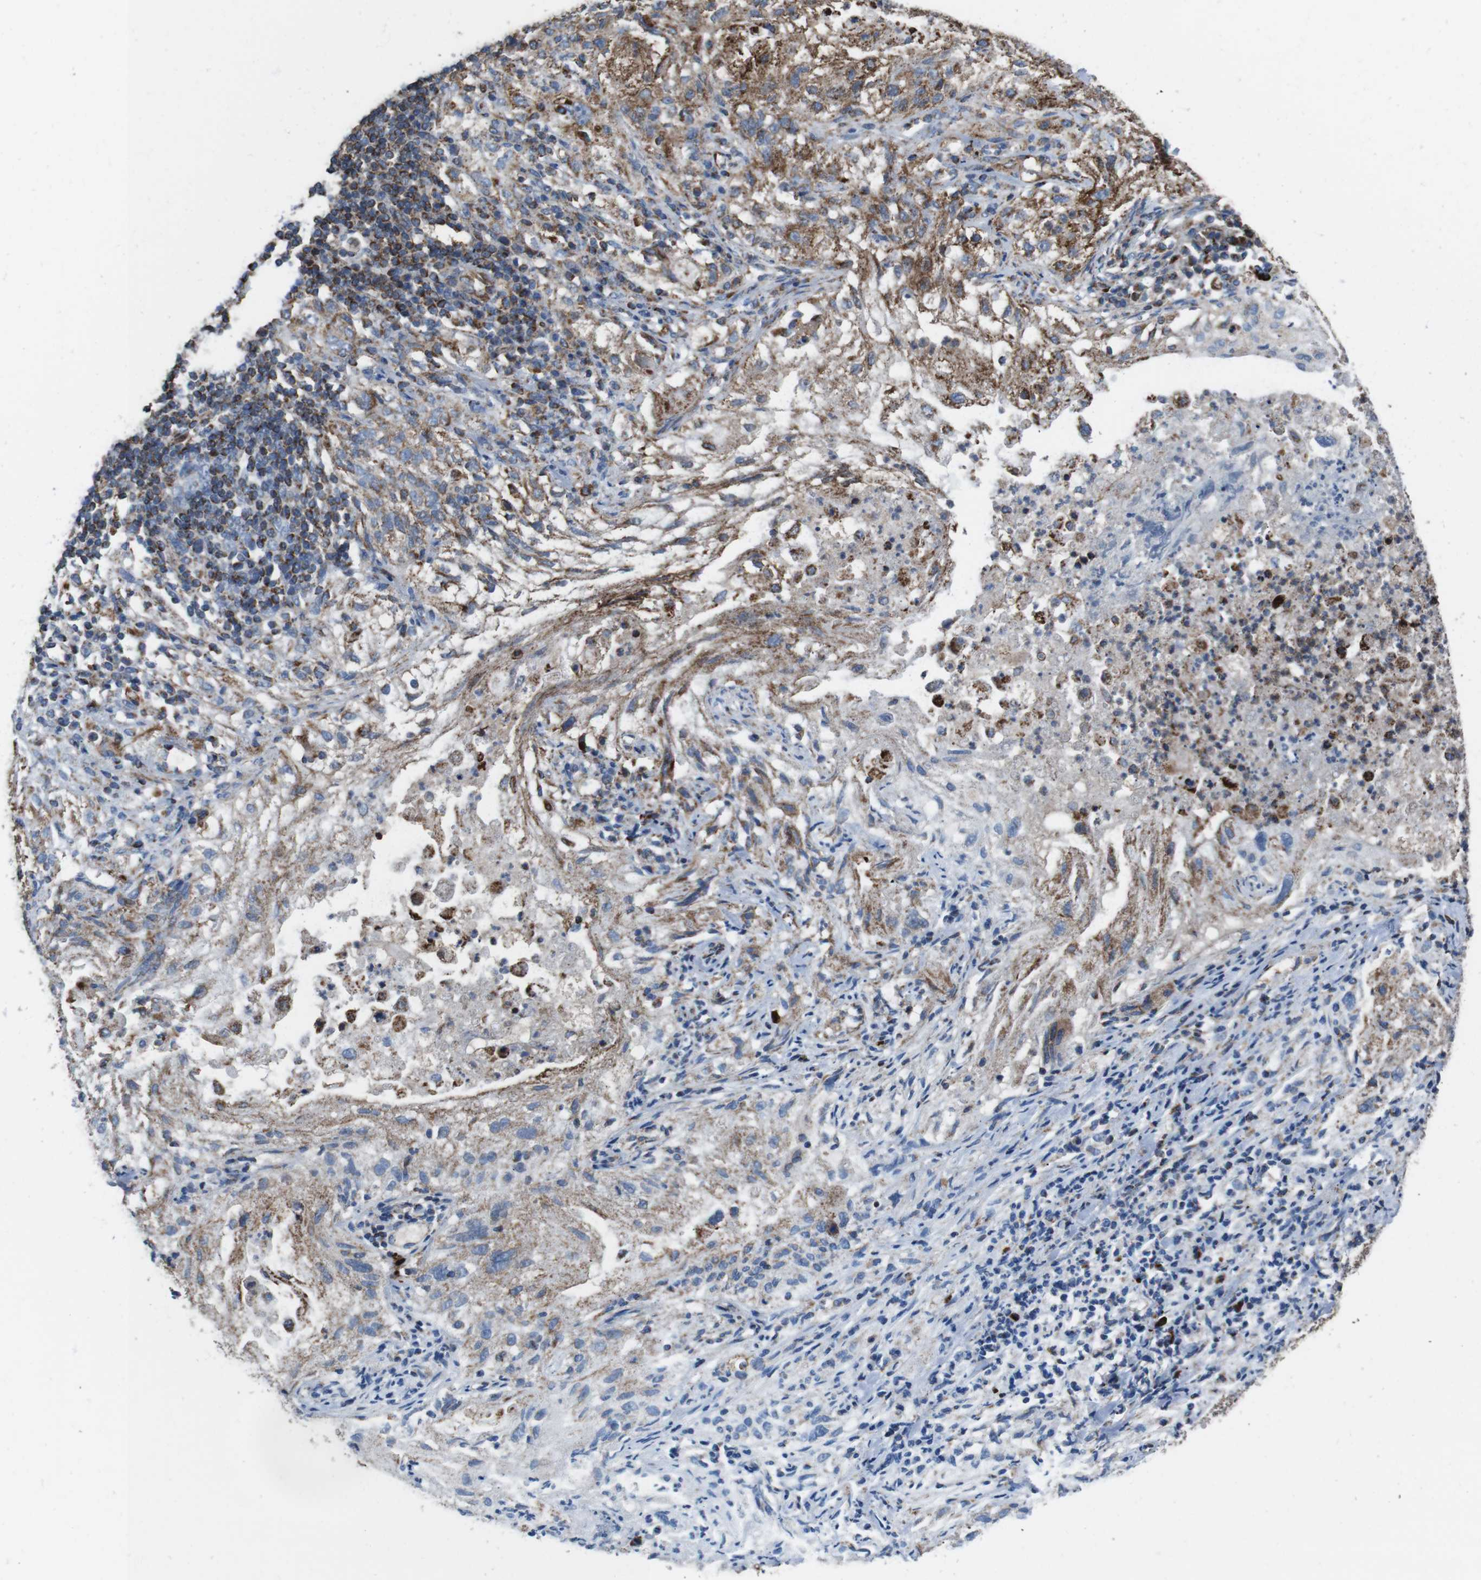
{"staining": {"intensity": "moderate", "quantity": ">75%", "location": "cytoplasmic/membranous"}, "tissue": "lung cancer", "cell_type": "Tumor cells", "image_type": "cancer", "snomed": [{"axis": "morphology", "description": "Inflammation, NOS"}, {"axis": "morphology", "description": "Squamous cell carcinoma, NOS"}, {"axis": "topography", "description": "Lymph node"}, {"axis": "topography", "description": "Soft tissue"}, {"axis": "topography", "description": "Lung"}], "caption": "IHC (DAB) staining of human lung cancer reveals moderate cytoplasmic/membranous protein staining in approximately >75% of tumor cells. The protein of interest is shown in brown color, while the nuclei are stained blue.", "gene": "HK1", "patient": {"sex": "male", "age": 66}}